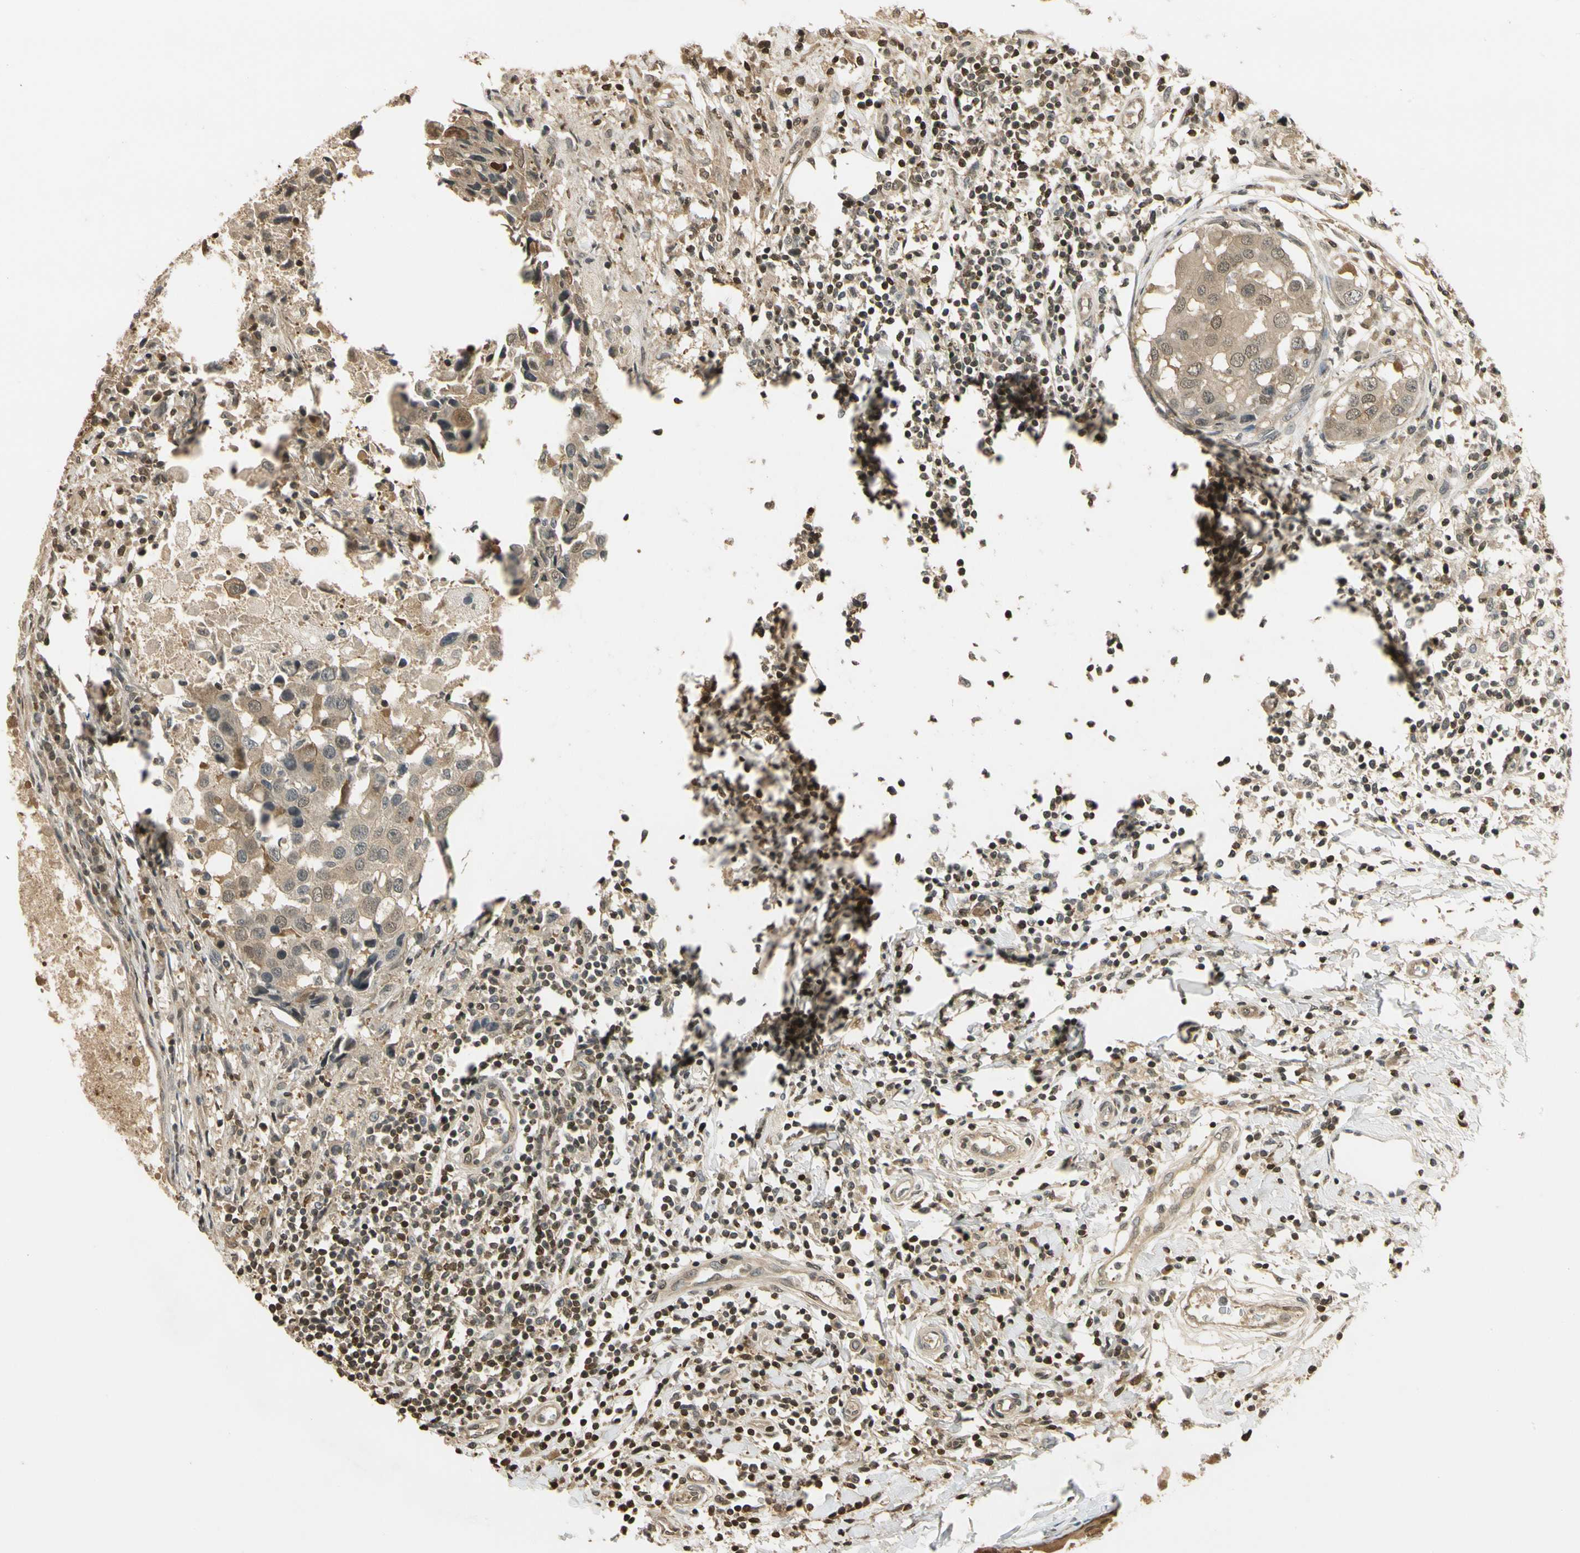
{"staining": {"intensity": "weak", "quantity": ">75%", "location": "cytoplasmic/membranous"}, "tissue": "breast cancer", "cell_type": "Tumor cells", "image_type": "cancer", "snomed": [{"axis": "morphology", "description": "Duct carcinoma"}, {"axis": "topography", "description": "Breast"}], "caption": "Breast invasive ductal carcinoma stained with immunohistochemistry (IHC) displays weak cytoplasmic/membranous staining in approximately >75% of tumor cells.", "gene": "SOD1", "patient": {"sex": "female", "age": 27}}